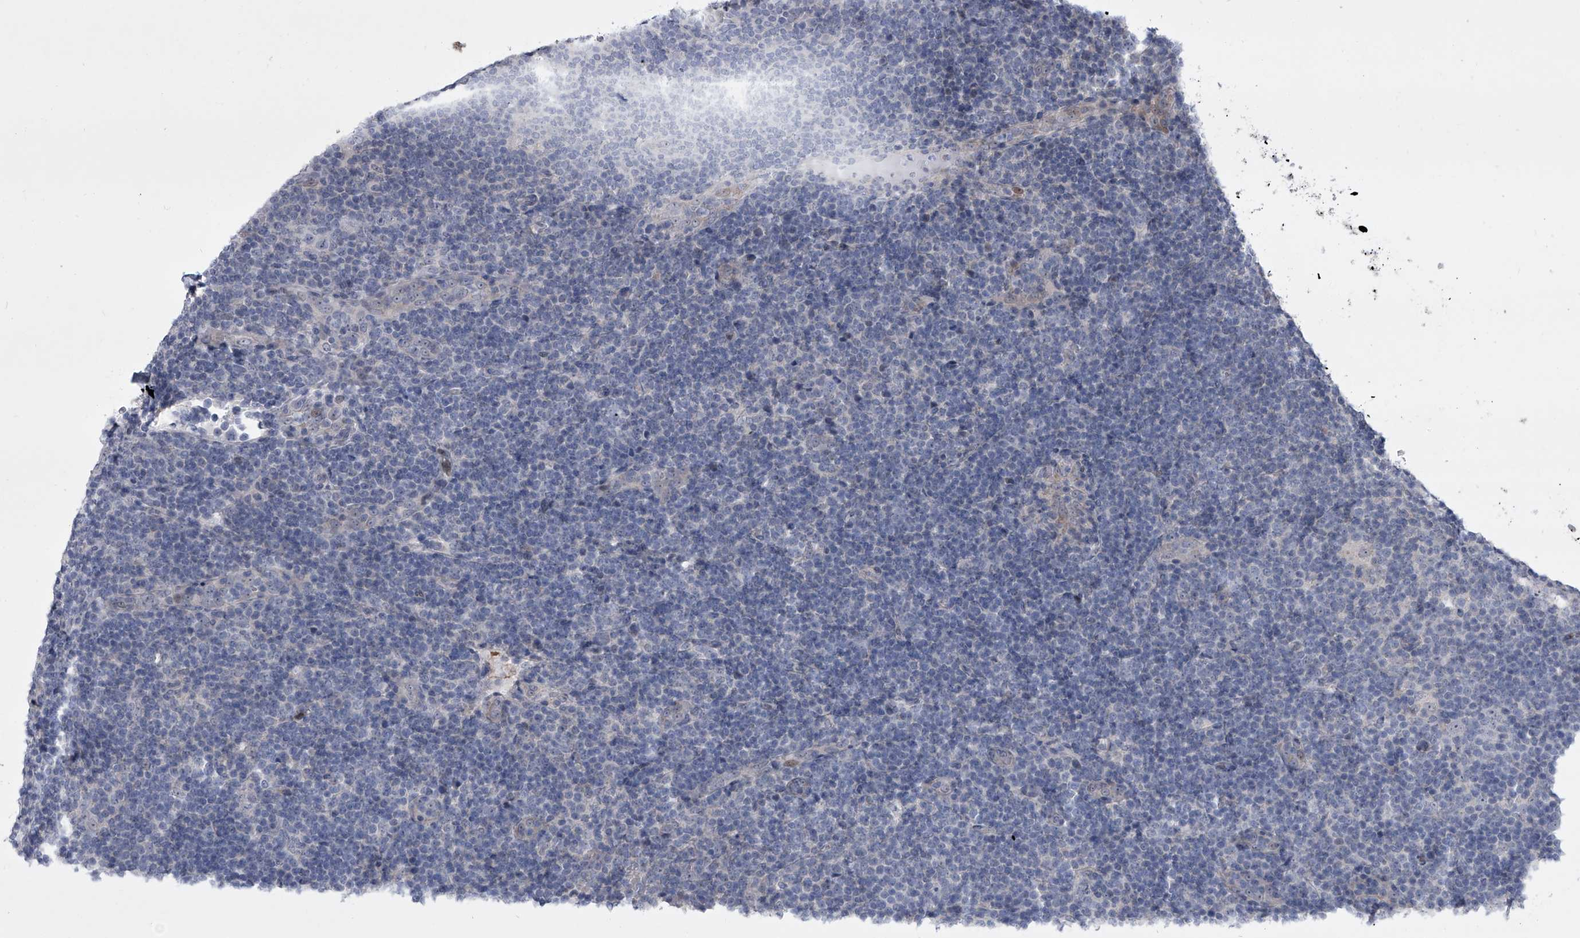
{"staining": {"intensity": "negative", "quantity": "none", "location": "none"}, "tissue": "lymphoma", "cell_type": "Tumor cells", "image_type": "cancer", "snomed": [{"axis": "morphology", "description": "Hodgkin's disease, NOS"}, {"axis": "topography", "description": "Lymph node"}], "caption": "Immunohistochemistry micrograph of human Hodgkin's disease stained for a protein (brown), which exhibits no staining in tumor cells.", "gene": "HEATR6", "patient": {"sex": "female", "age": 57}}